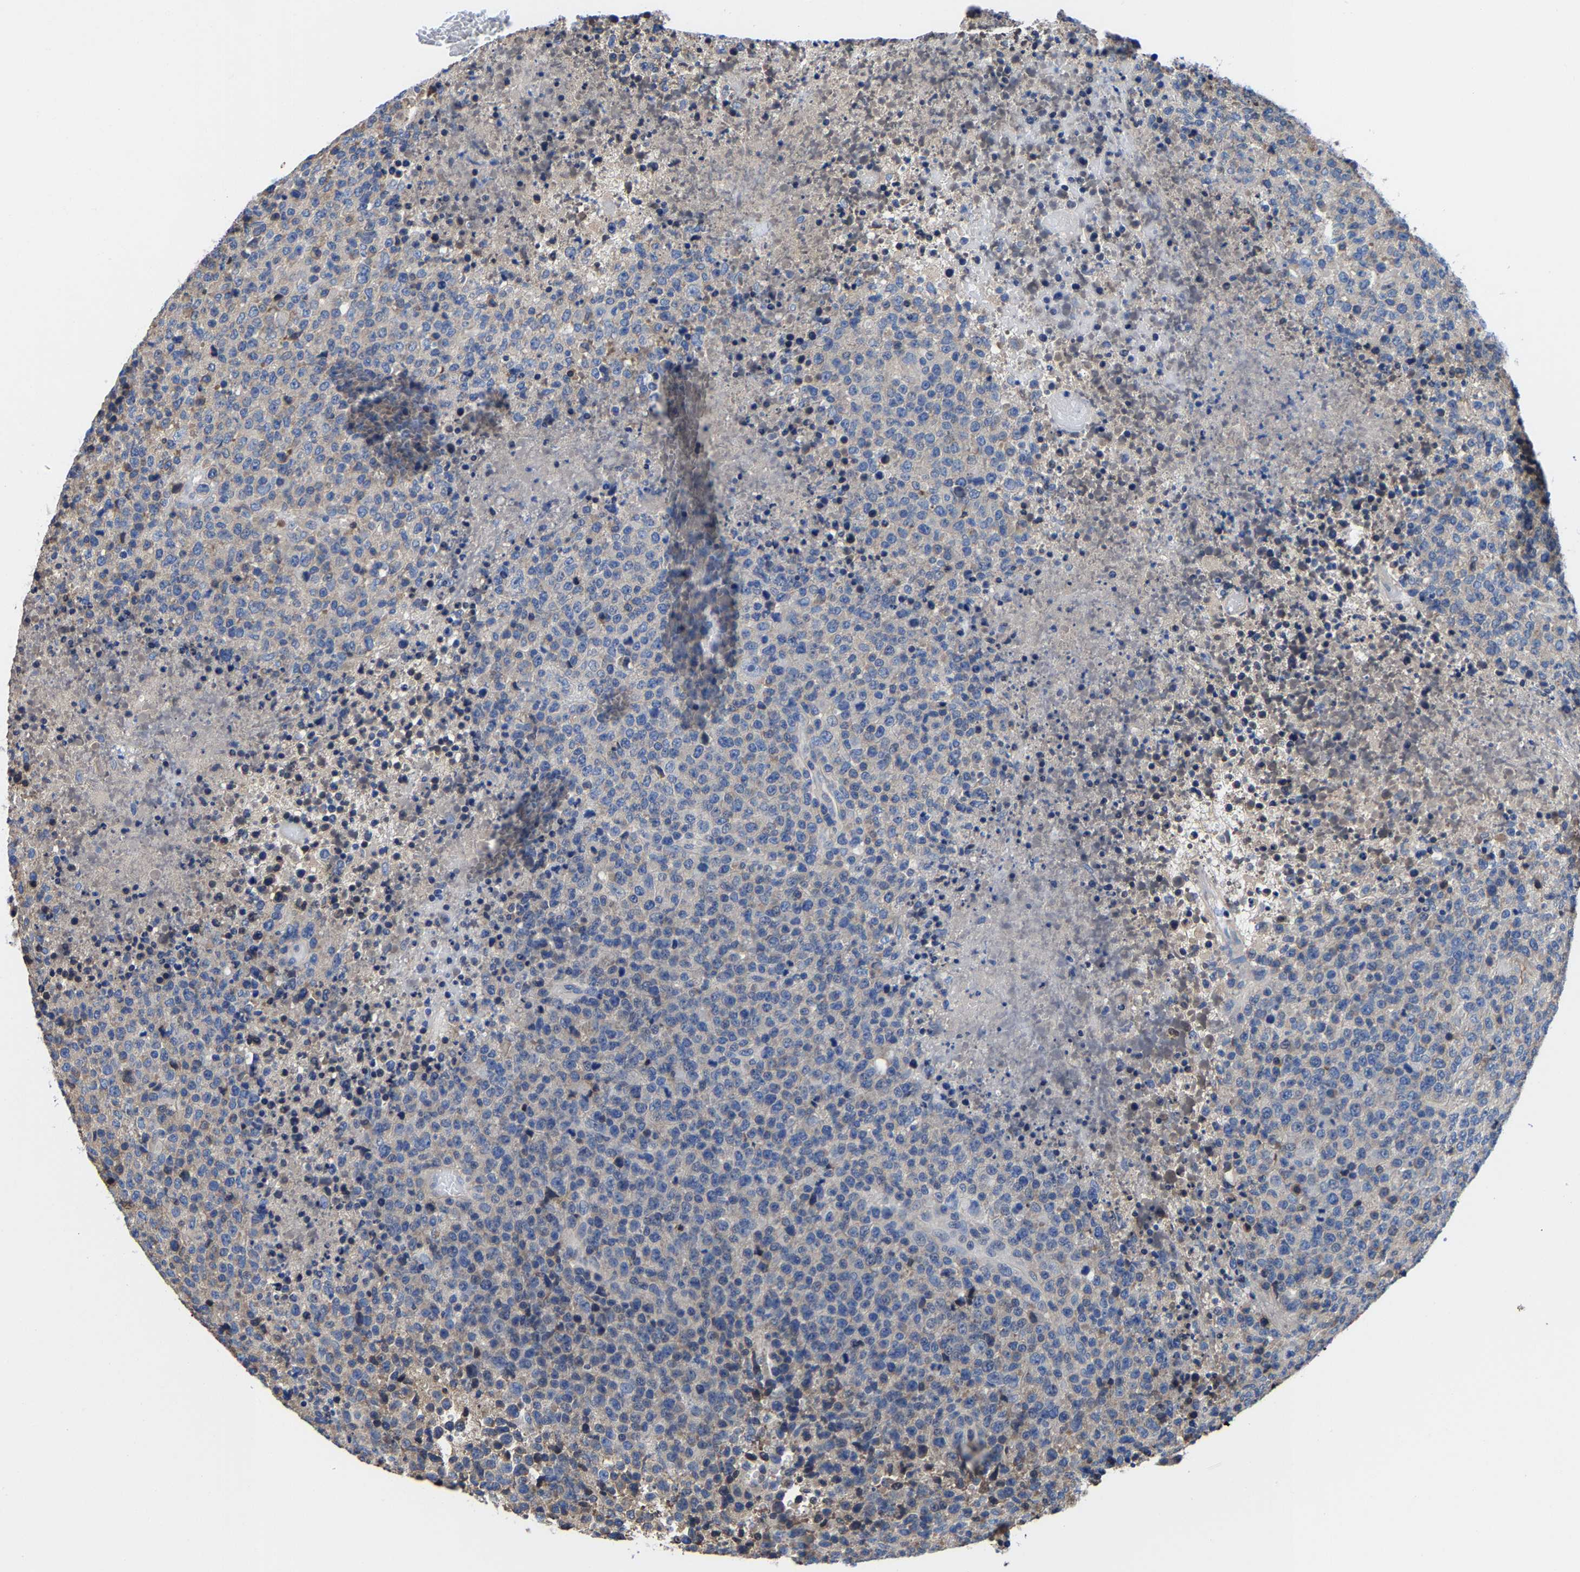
{"staining": {"intensity": "negative", "quantity": "none", "location": "none"}, "tissue": "lymphoma", "cell_type": "Tumor cells", "image_type": "cancer", "snomed": [{"axis": "morphology", "description": "Malignant lymphoma, non-Hodgkin's type, High grade"}, {"axis": "topography", "description": "Lymph node"}], "caption": "Tumor cells show no significant protein staining in lymphoma.", "gene": "SRPK2", "patient": {"sex": "male", "age": 13}}